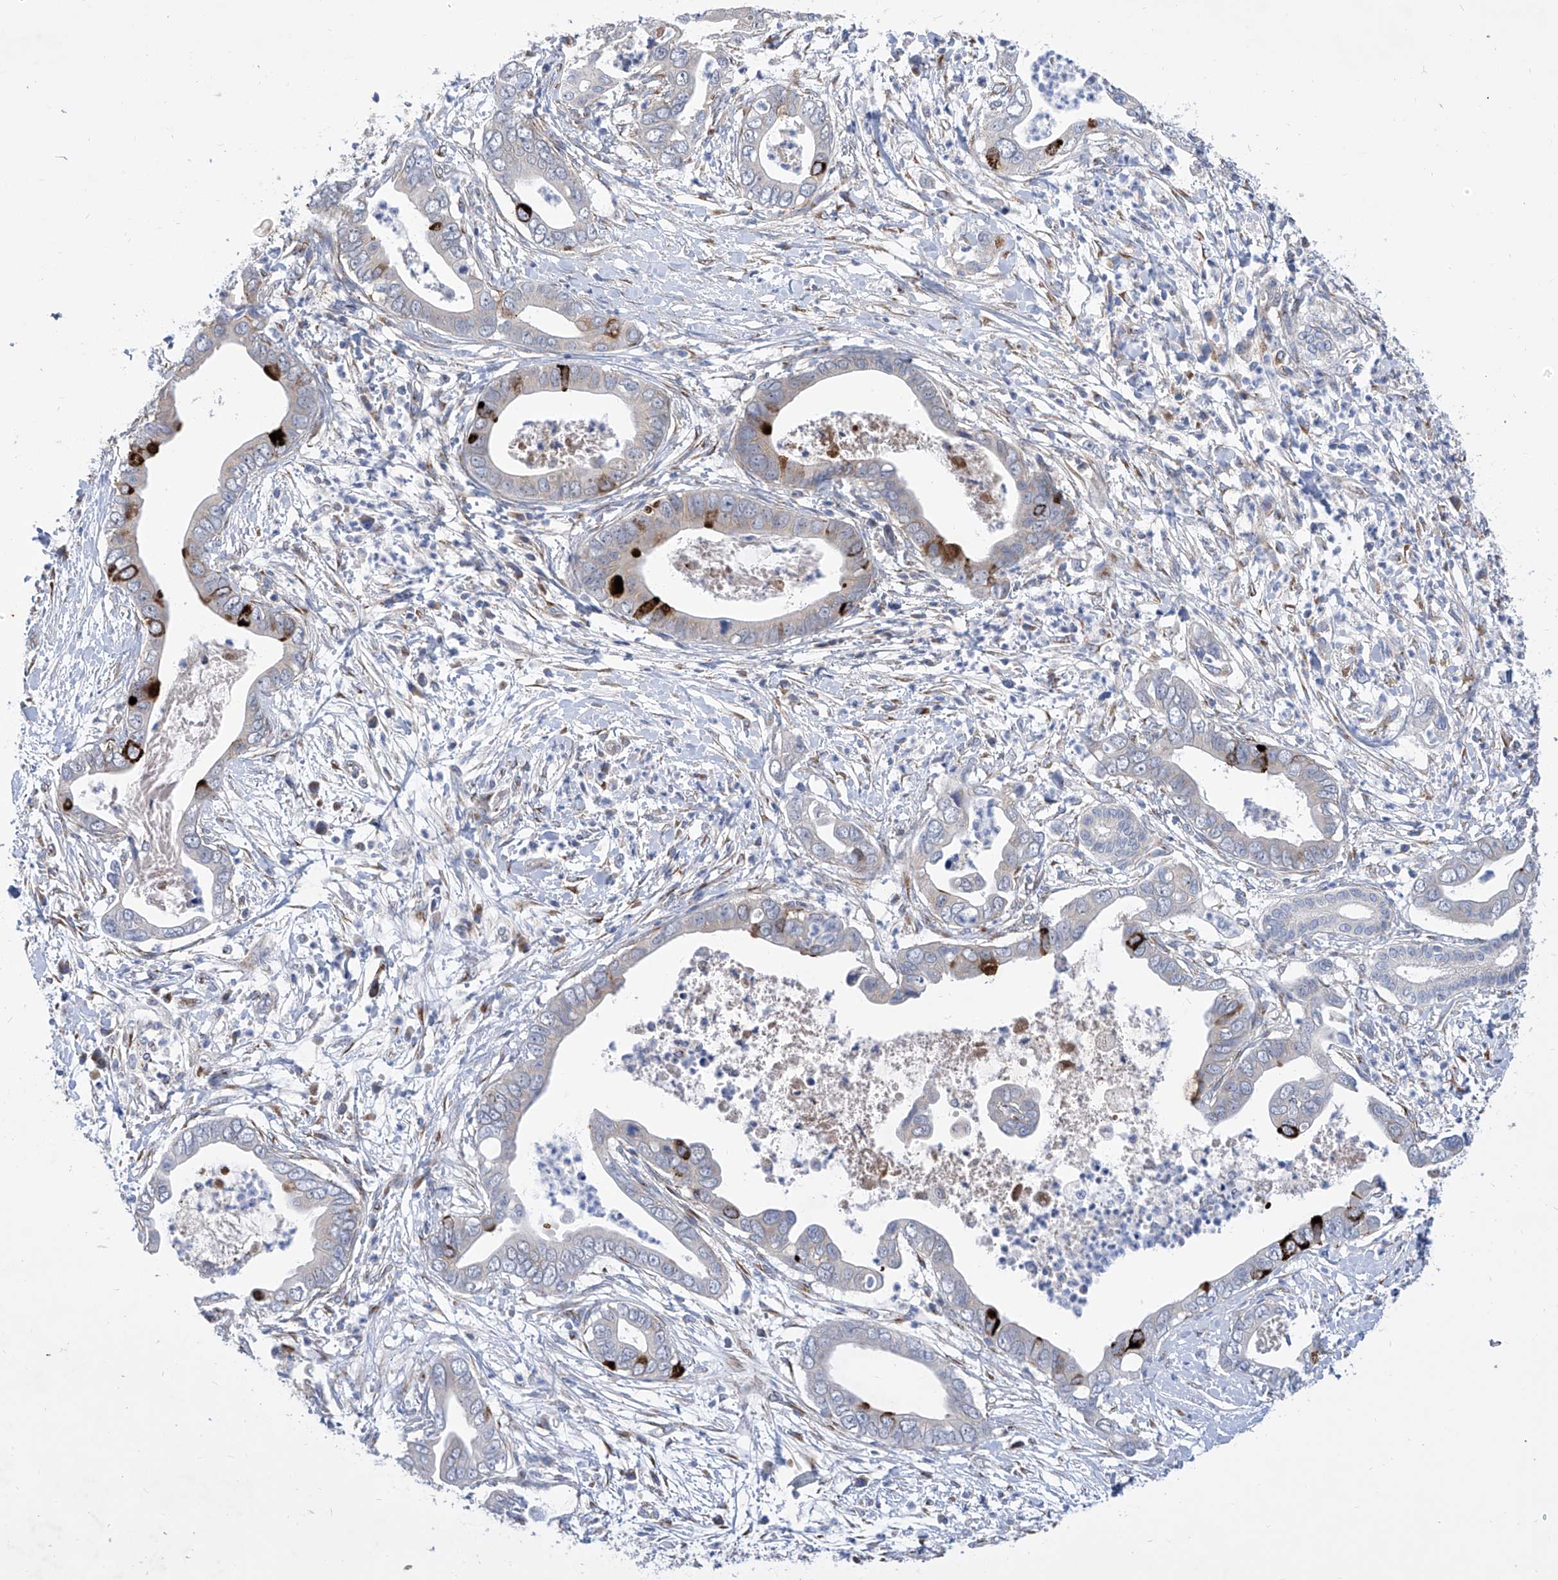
{"staining": {"intensity": "strong", "quantity": "<25%", "location": "cytoplasmic/membranous"}, "tissue": "pancreatic cancer", "cell_type": "Tumor cells", "image_type": "cancer", "snomed": [{"axis": "morphology", "description": "Adenocarcinoma, NOS"}, {"axis": "topography", "description": "Pancreas"}], "caption": "IHC (DAB) staining of adenocarcinoma (pancreatic) shows strong cytoplasmic/membranous protein expression in about <25% of tumor cells. Immunohistochemistry (ihc) stains the protein of interest in brown and the nuclei are stained blue.", "gene": "TJAP1", "patient": {"sex": "male", "age": 75}}